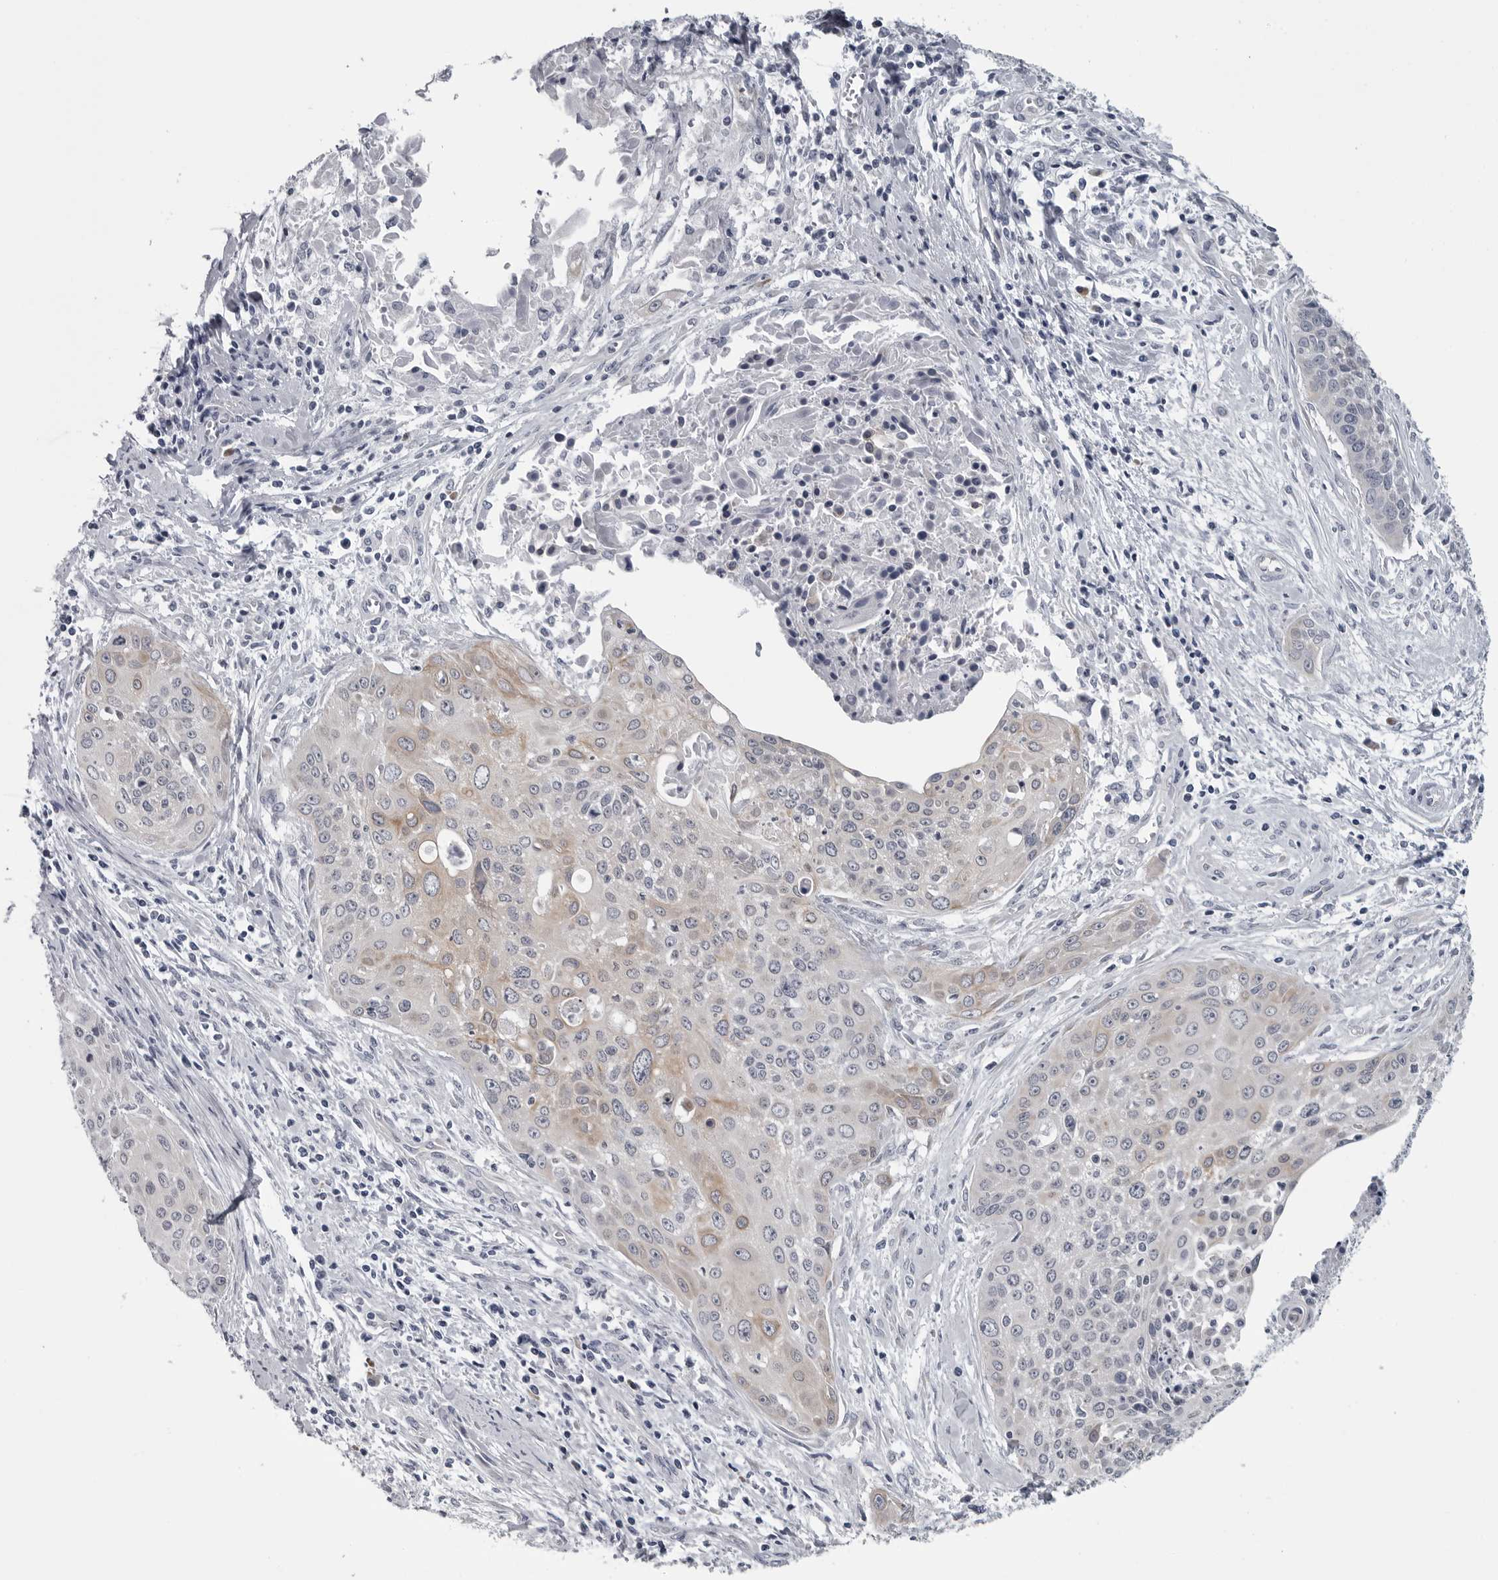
{"staining": {"intensity": "weak", "quantity": "<25%", "location": "cytoplasmic/membranous"}, "tissue": "cervical cancer", "cell_type": "Tumor cells", "image_type": "cancer", "snomed": [{"axis": "morphology", "description": "Squamous cell carcinoma, NOS"}, {"axis": "topography", "description": "Cervix"}], "caption": "Immunohistochemistry (IHC) of cervical cancer demonstrates no expression in tumor cells.", "gene": "MYOC", "patient": {"sex": "female", "age": 55}}